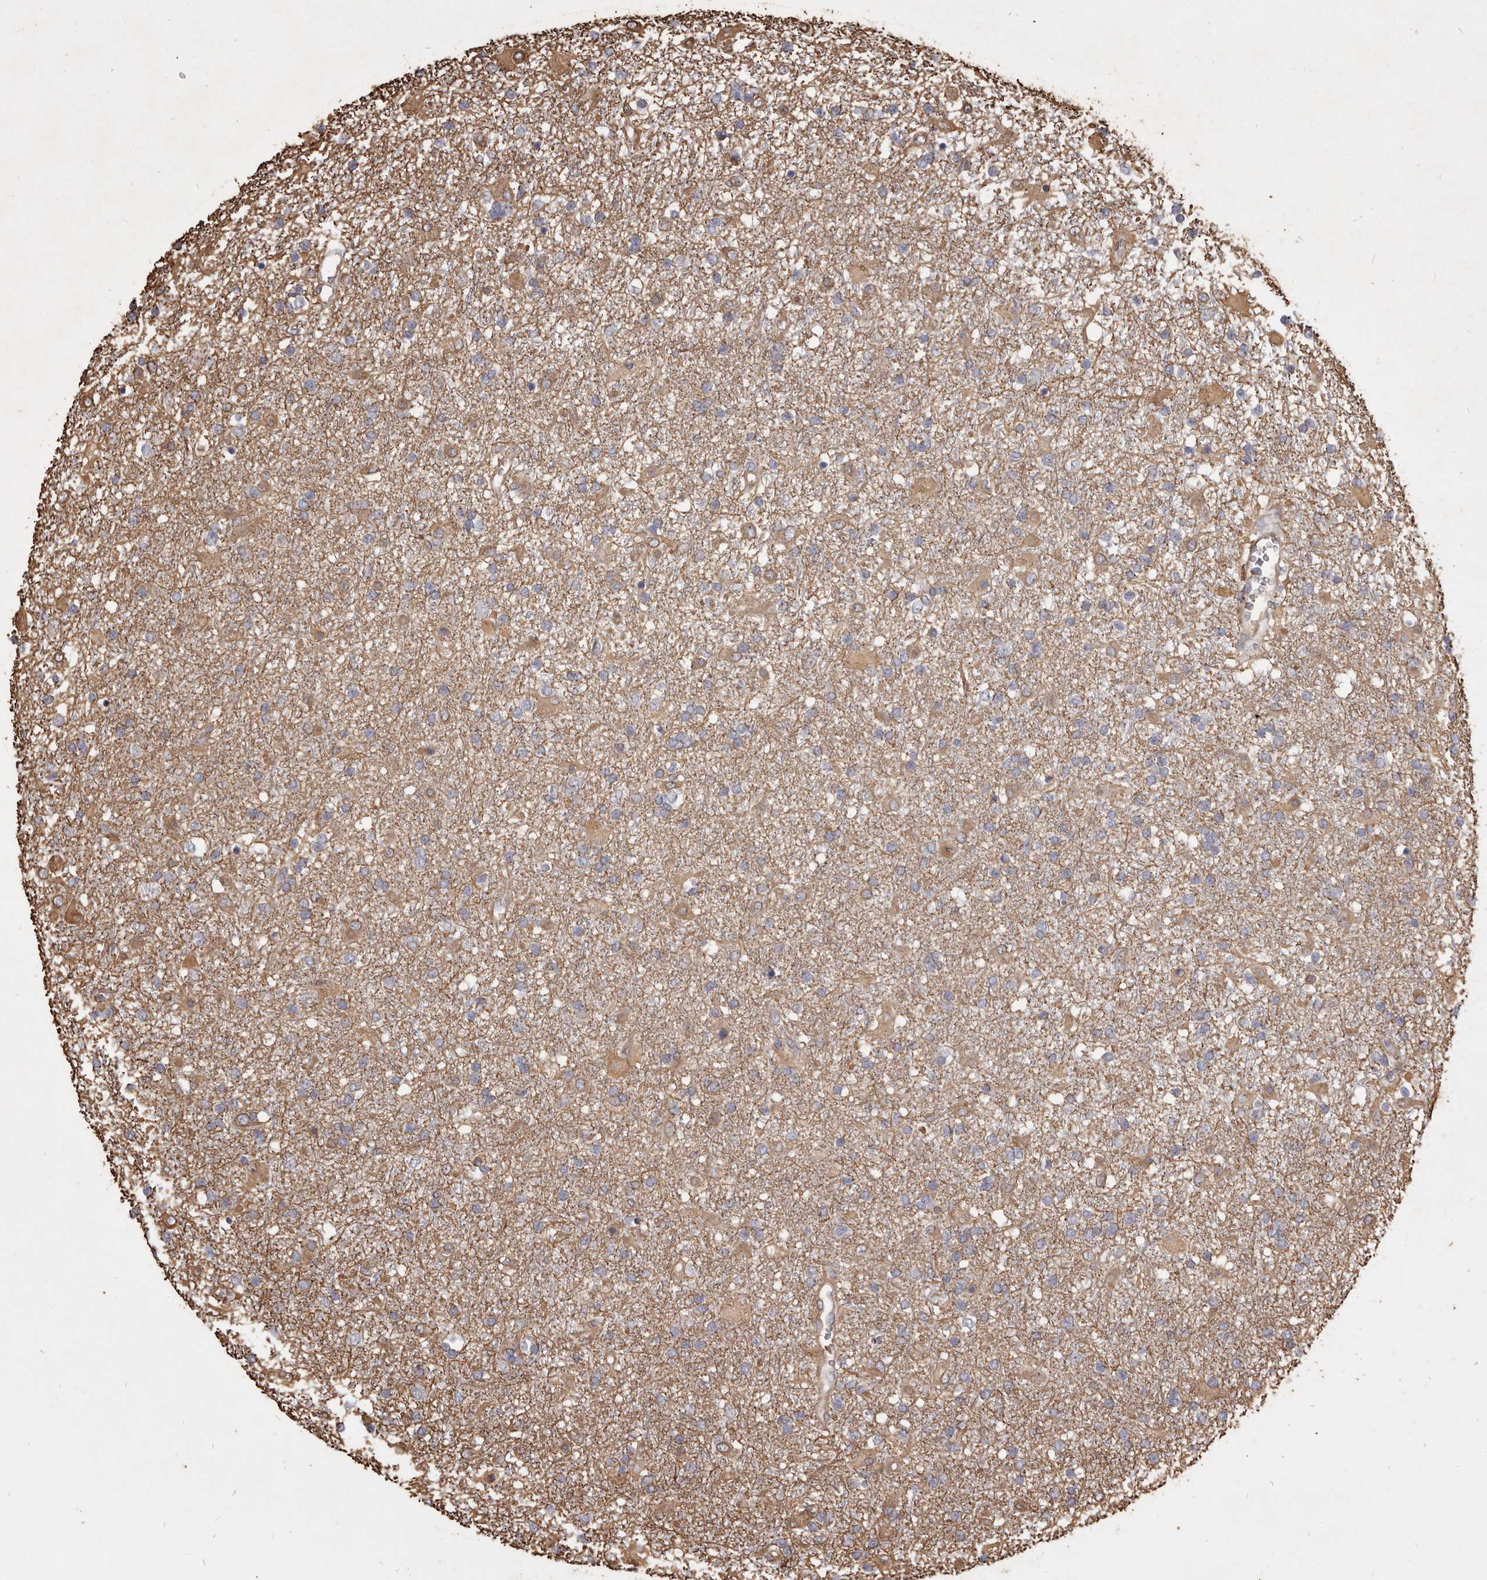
{"staining": {"intensity": "weak", "quantity": ">75%", "location": "cytoplasmic/membranous"}, "tissue": "glioma", "cell_type": "Tumor cells", "image_type": "cancer", "snomed": [{"axis": "morphology", "description": "Glioma, malignant, Low grade"}, {"axis": "topography", "description": "Brain"}], "caption": "Immunohistochemistry staining of low-grade glioma (malignant), which displays low levels of weak cytoplasmic/membranous expression in approximately >75% of tumor cells indicating weak cytoplasmic/membranous protein staining. The staining was performed using DAB (3,3'-diaminobenzidine) (brown) for protein detection and nuclei were counterstained in hematoxylin (blue).", "gene": "MTURN", "patient": {"sex": "male", "age": 65}}